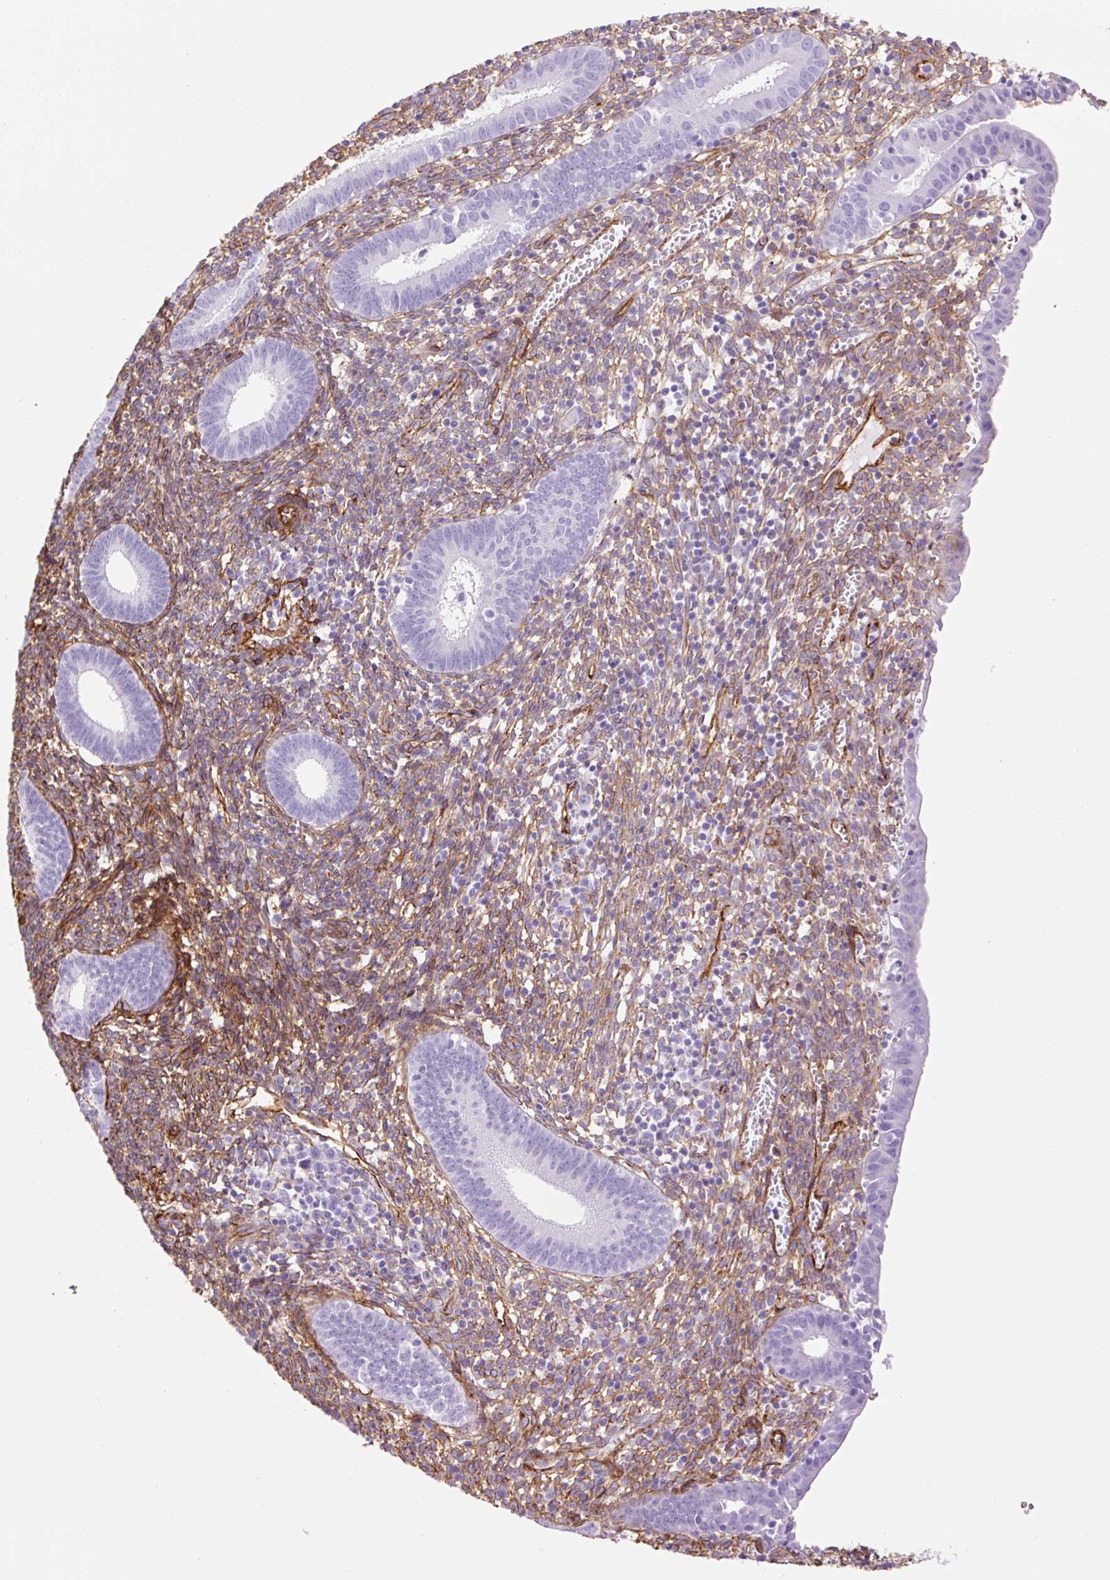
{"staining": {"intensity": "moderate", "quantity": "25%-75%", "location": "cytoplasmic/membranous"}, "tissue": "endometrium", "cell_type": "Cells in endometrial stroma", "image_type": "normal", "snomed": [{"axis": "morphology", "description": "Normal tissue, NOS"}, {"axis": "topography", "description": "Endometrium"}], "caption": "An immunohistochemistry (IHC) image of unremarkable tissue is shown. Protein staining in brown shows moderate cytoplasmic/membranous positivity in endometrium within cells in endometrial stroma. (DAB IHC, brown staining for protein, blue staining for nuclei).", "gene": "CAV1", "patient": {"sex": "female", "age": 41}}